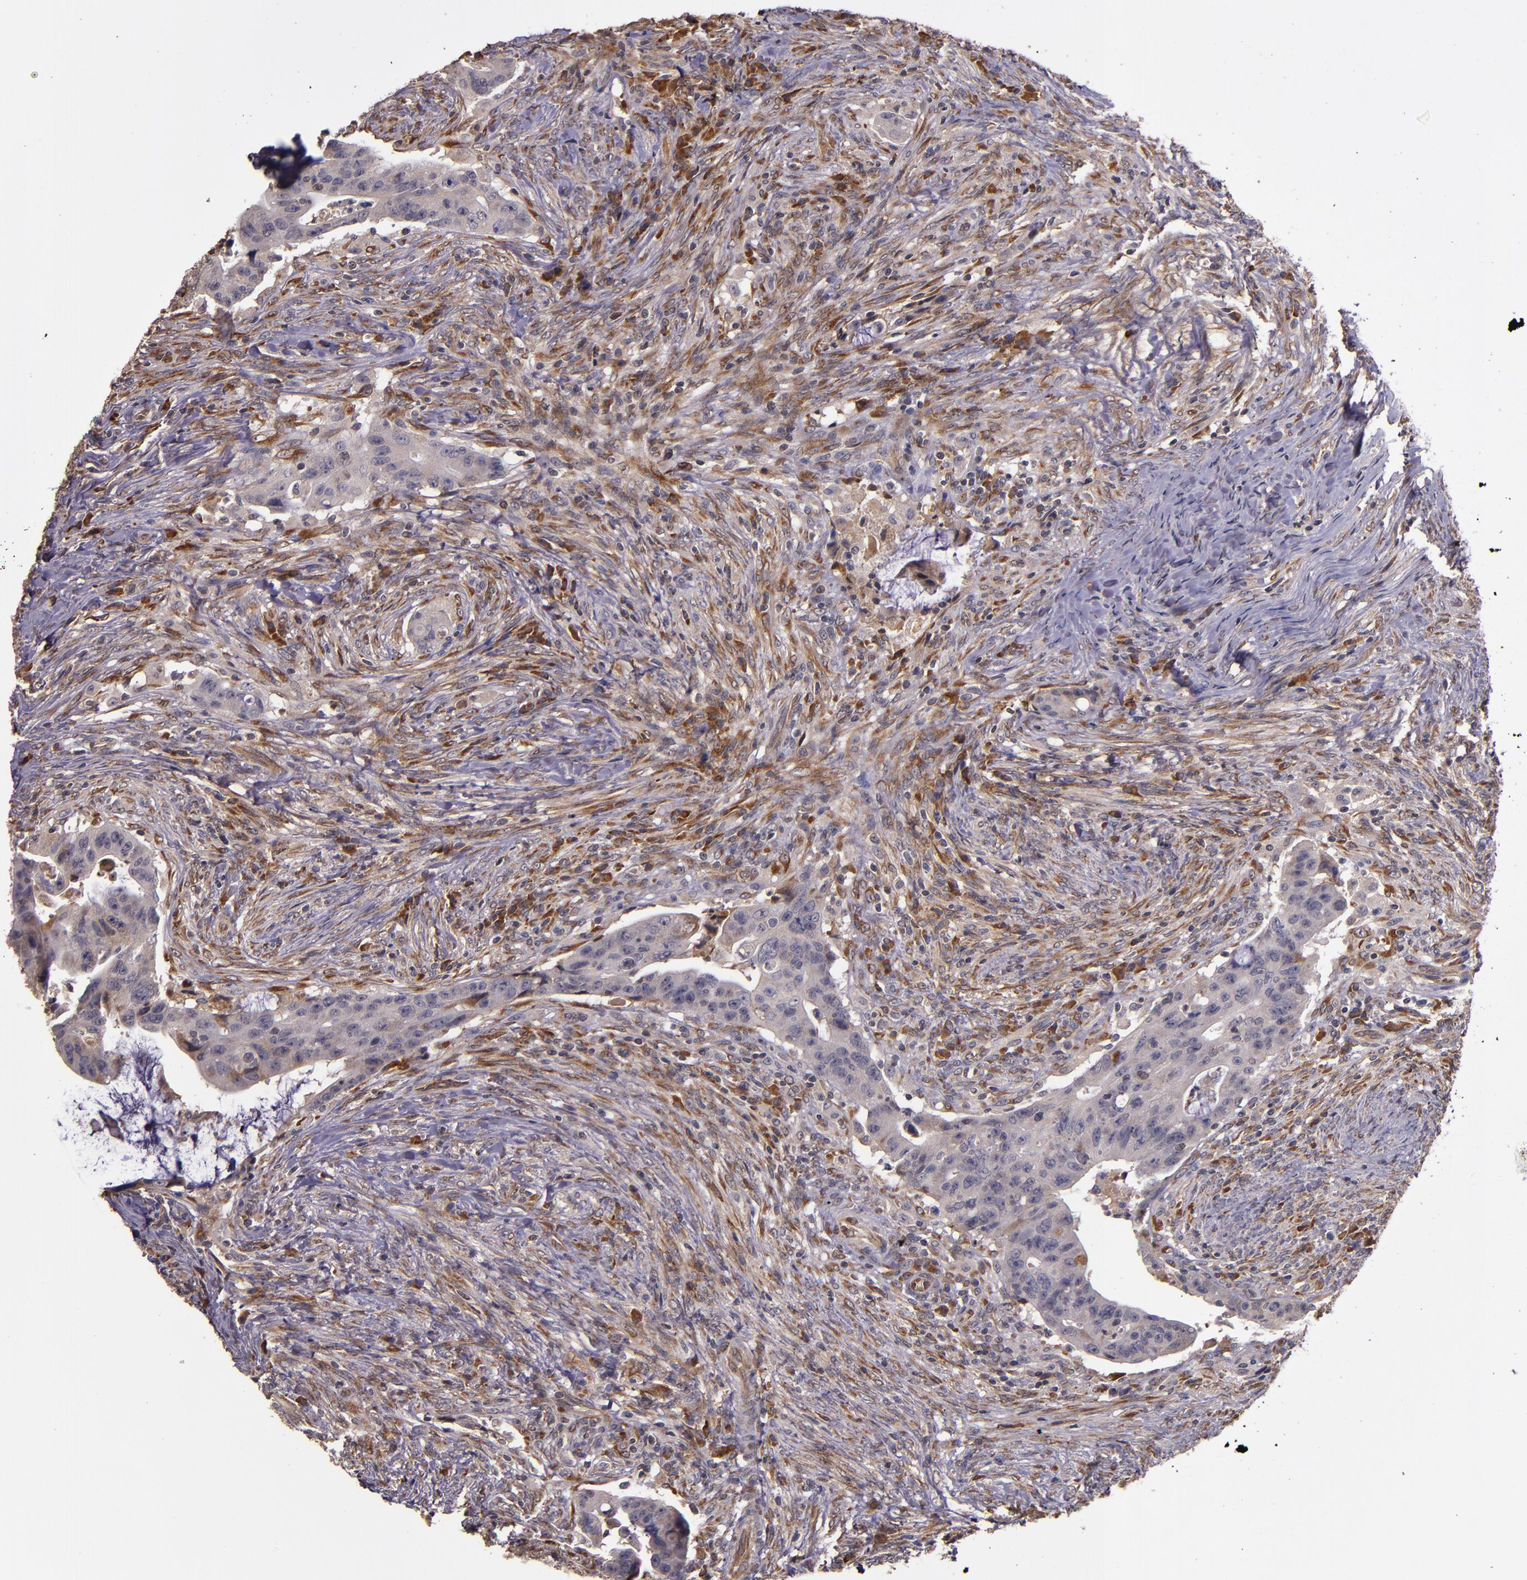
{"staining": {"intensity": "weak", "quantity": ">75%", "location": "cytoplasmic/membranous"}, "tissue": "colorectal cancer", "cell_type": "Tumor cells", "image_type": "cancer", "snomed": [{"axis": "morphology", "description": "Adenocarcinoma, NOS"}, {"axis": "topography", "description": "Rectum"}], "caption": "IHC of colorectal cancer exhibits low levels of weak cytoplasmic/membranous staining in approximately >75% of tumor cells. (DAB = brown stain, brightfield microscopy at high magnification).", "gene": "PRAF2", "patient": {"sex": "female", "age": 71}}